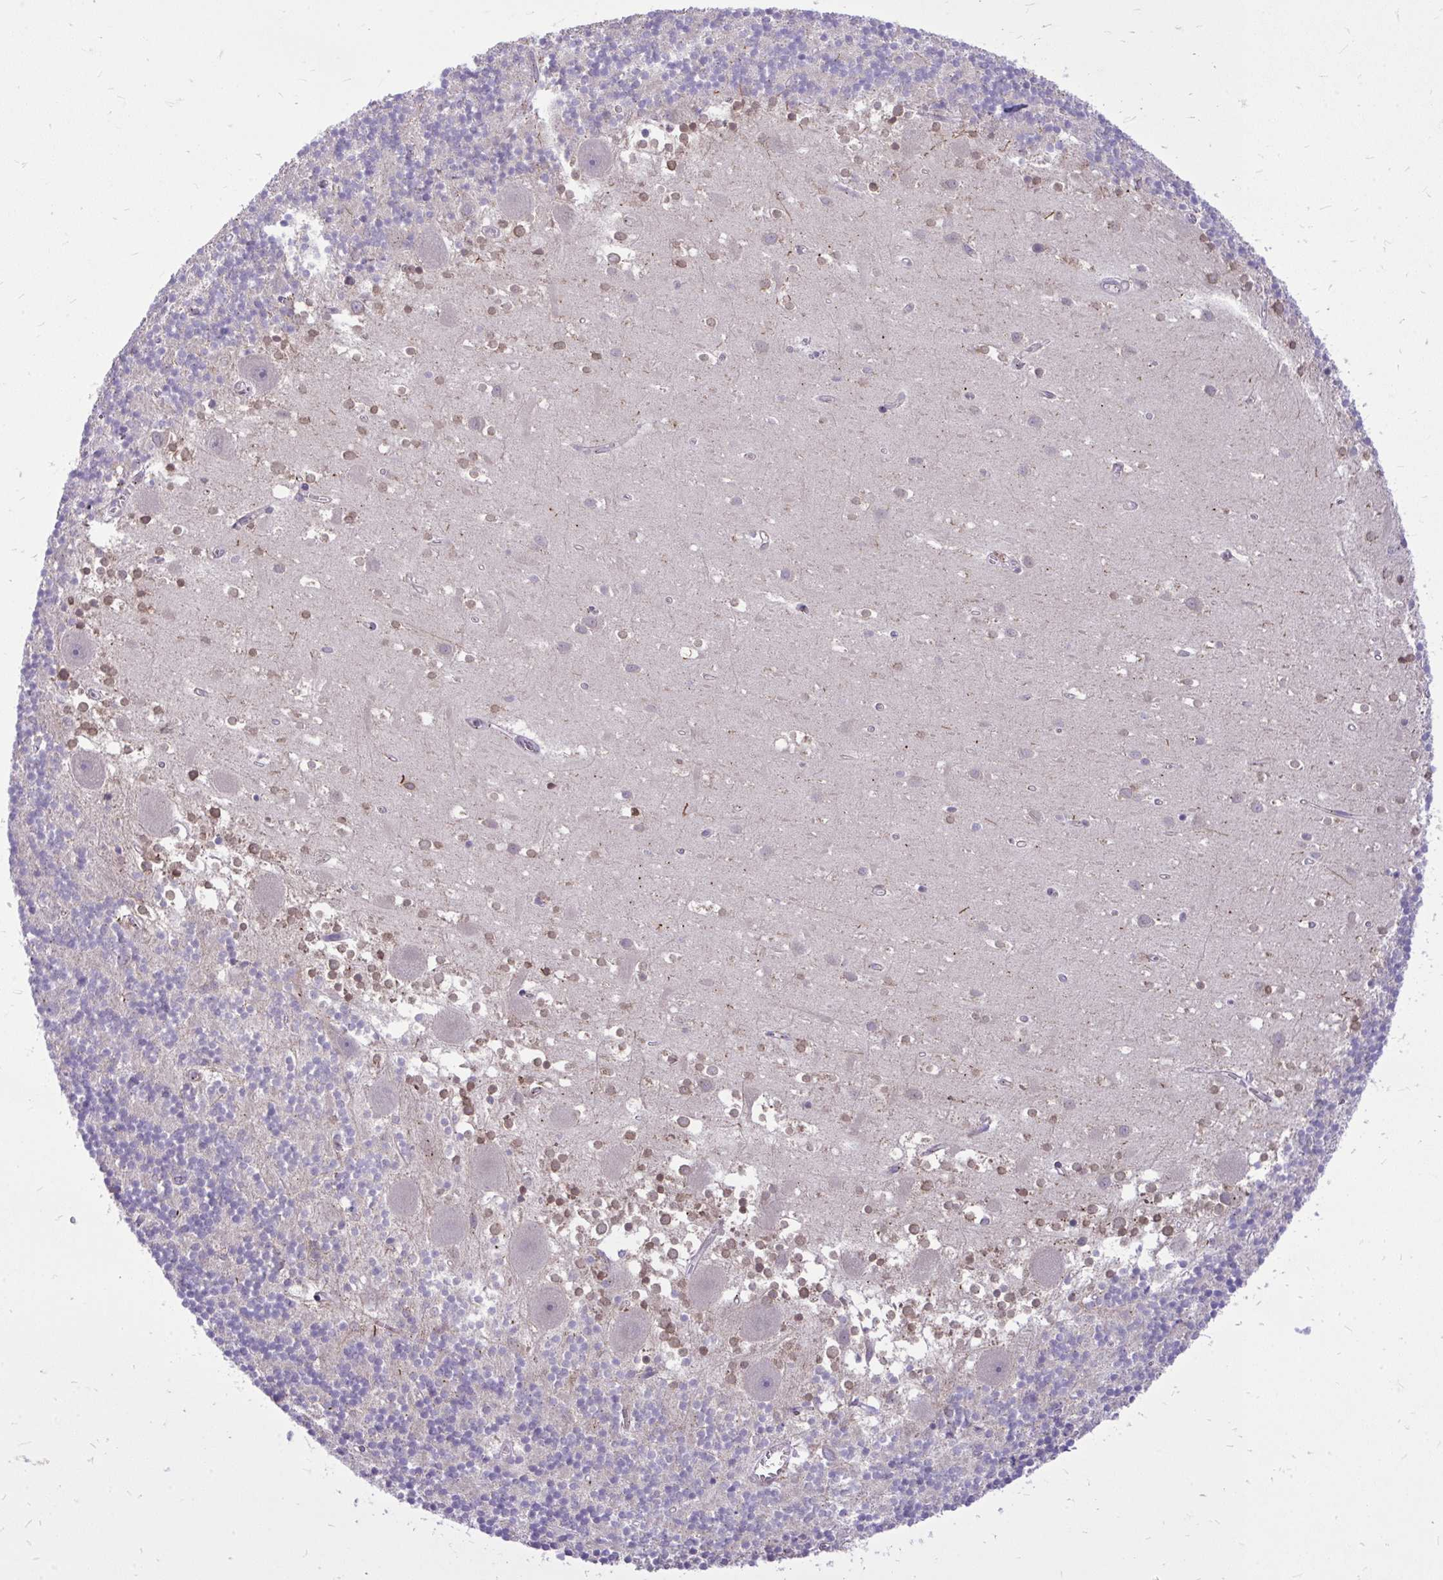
{"staining": {"intensity": "negative", "quantity": "none", "location": "none"}, "tissue": "cerebellum", "cell_type": "Cells in granular layer", "image_type": "normal", "snomed": [{"axis": "morphology", "description": "Normal tissue, NOS"}, {"axis": "topography", "description": "Cerebellum"}], "caption": "IHC of normal human cerebellum demonstrates no expression in cells in granular layer. (Immunohistochemistry (ihc), brightfield microscopy, high magnification).", "gene": "CEACAM18", "patient": {"sex": "male", "age": 54}}